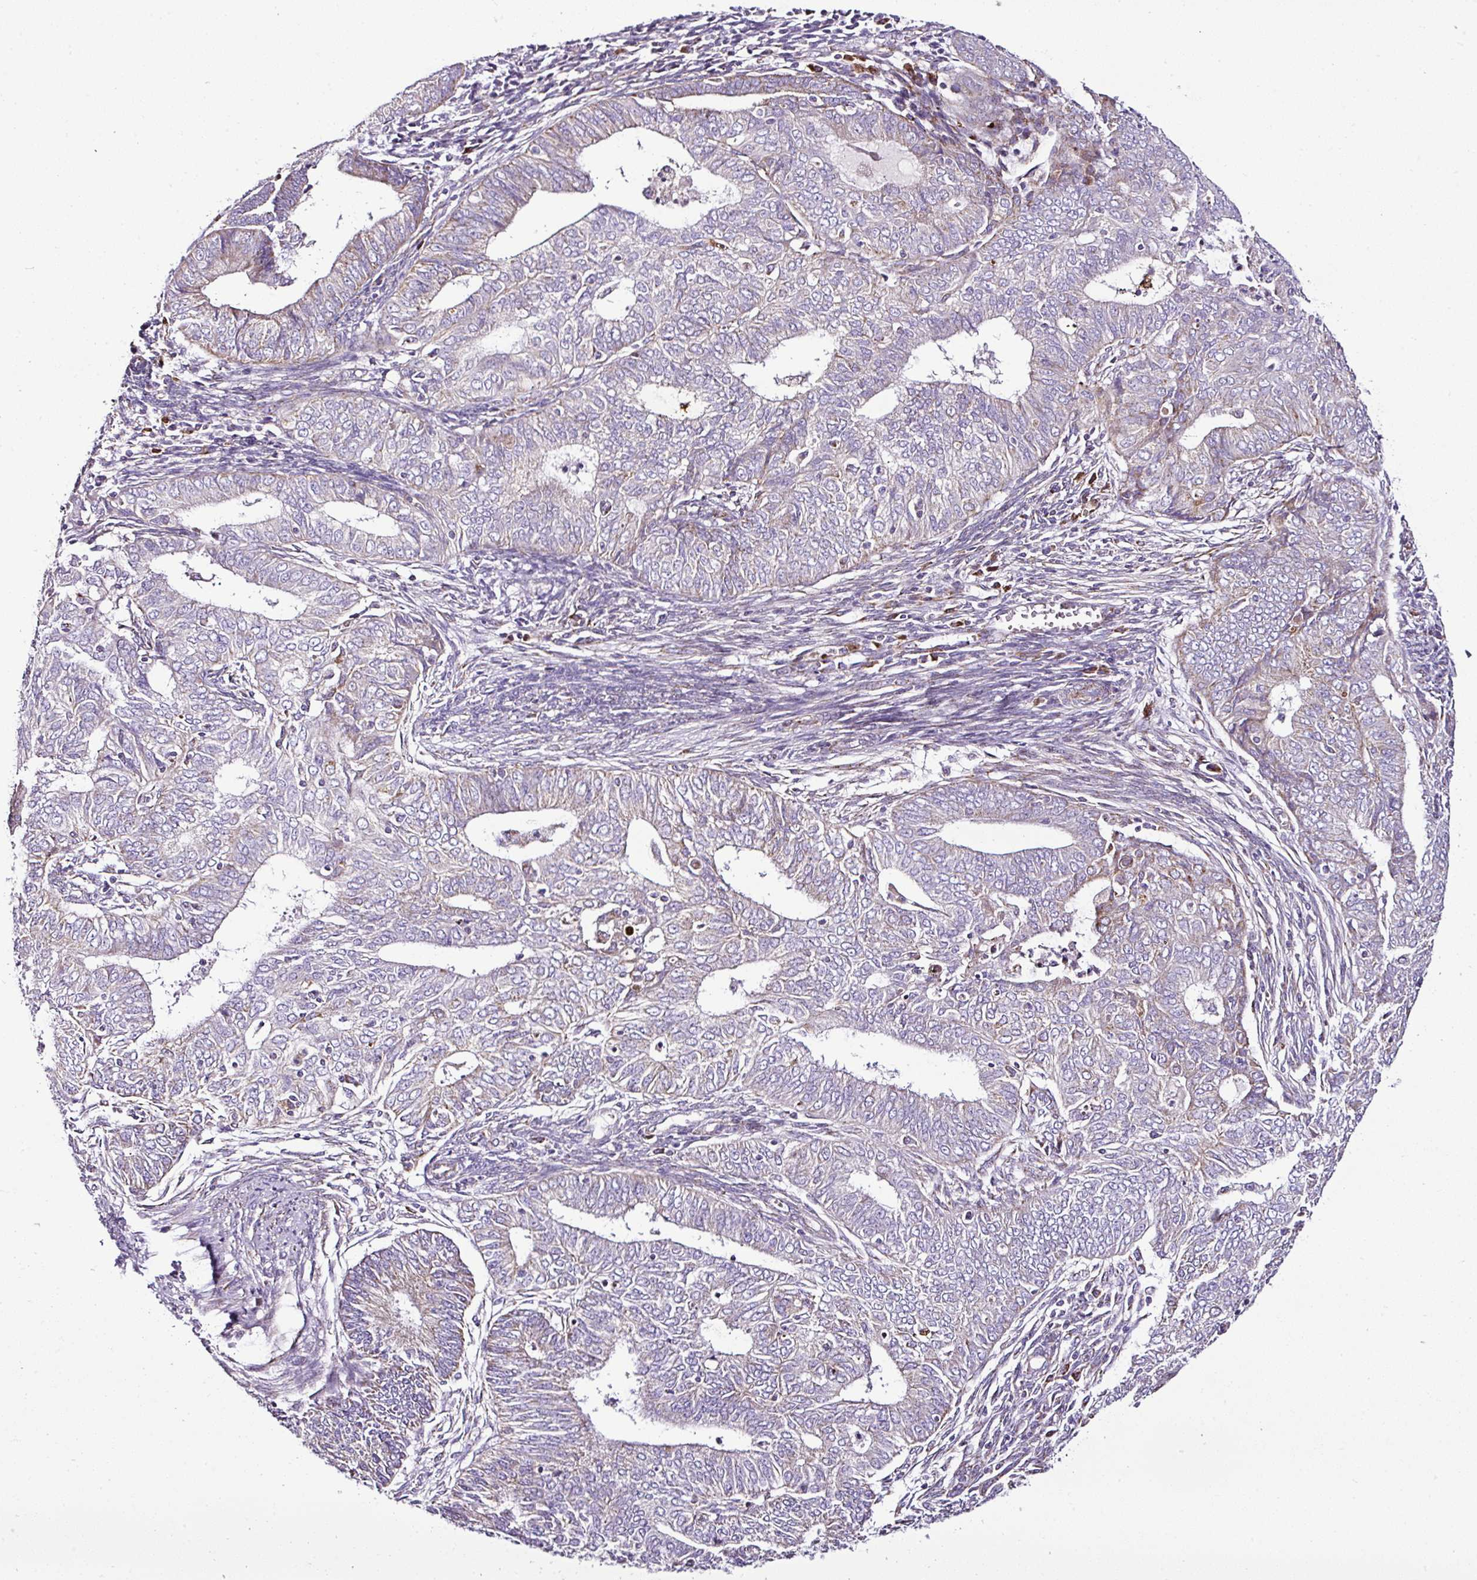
{"staining": {"intensity": "weak", "quantity": "<25%", "location": "cytoplasmic/membranous"}, "tissue": "endometrial cancer", "cell_type": "Tumor cells", "image_type": "cancer", "snomed": [{"axis": "morphology", "description": "Adenocarcinoma, NOS"}, {"axis": "topography", "description": "Endometrium"}], "caption": "DAB (3,3'-diaminobenzidine) immunohistochemical staining of endometrial adenocarcinoma exhibits no significant positivity in tumor cells.", "gene": "DPAGT1", "patient": {"sex": "female", "age": 62}}